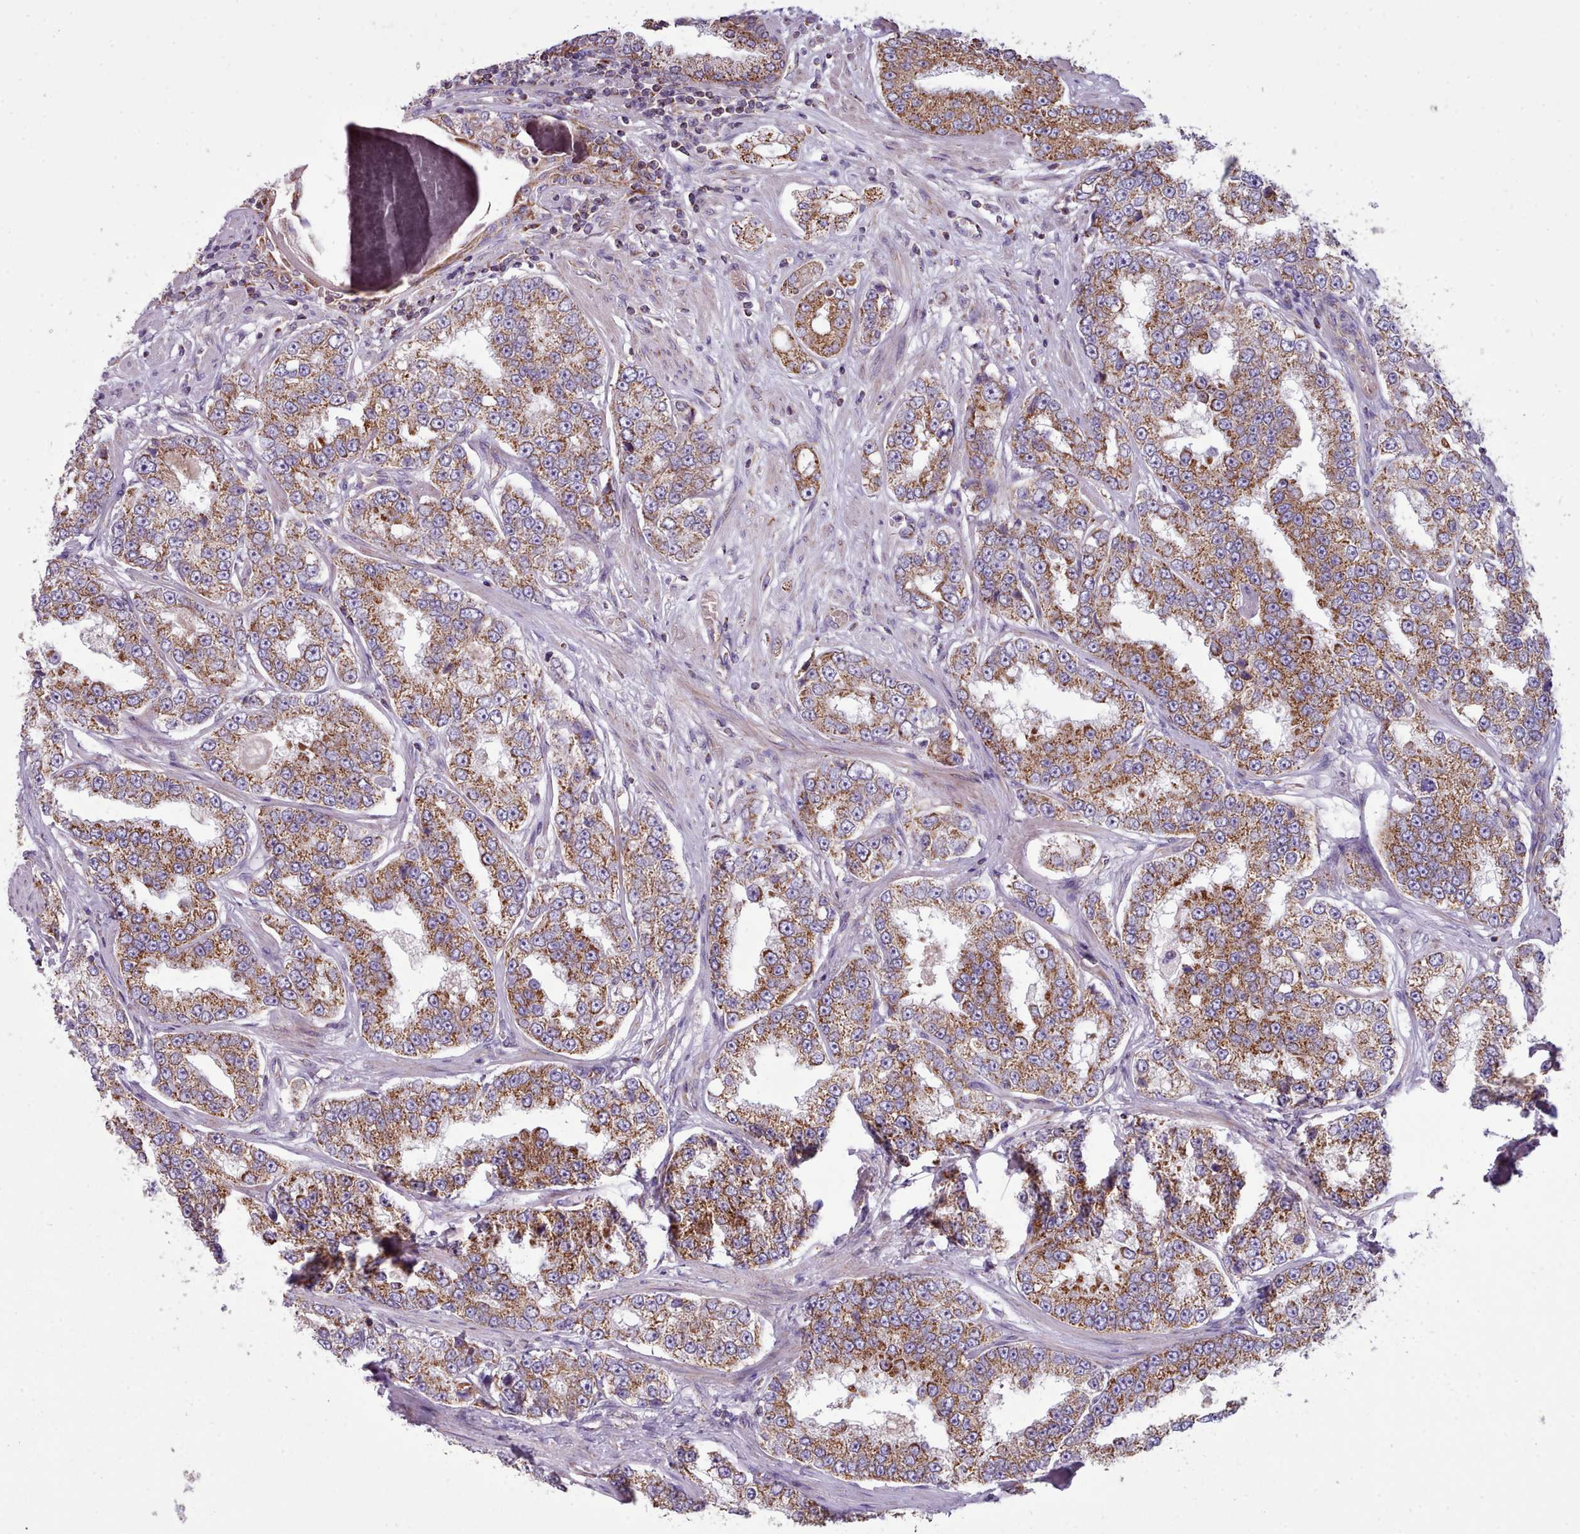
{"staining": {"intensity": "strong", "quantity": ">75%", "location": "cytoplasmic/membranous"}, "tissue": "prostate cancer", "cell_type": "Tumor cells", "image_type": "cancer", "snomed": [{"axis": "morphology", "description": "Normal tissue, NOS"}, {"axis": "morphology", "description": "Adenocarcinoma, High grade"}, {"axis": "topography", "description": "Prostate"}], "caption": "An IHC micrograph of tumor tissue is shown. Protein staining in brown labels strong cytoplasmic/membranous positivity in prostate high-grade adenocarcinoma within tumor cells.", "gene": "SRP54", "patient": {"sex": "male", "age": 83}}